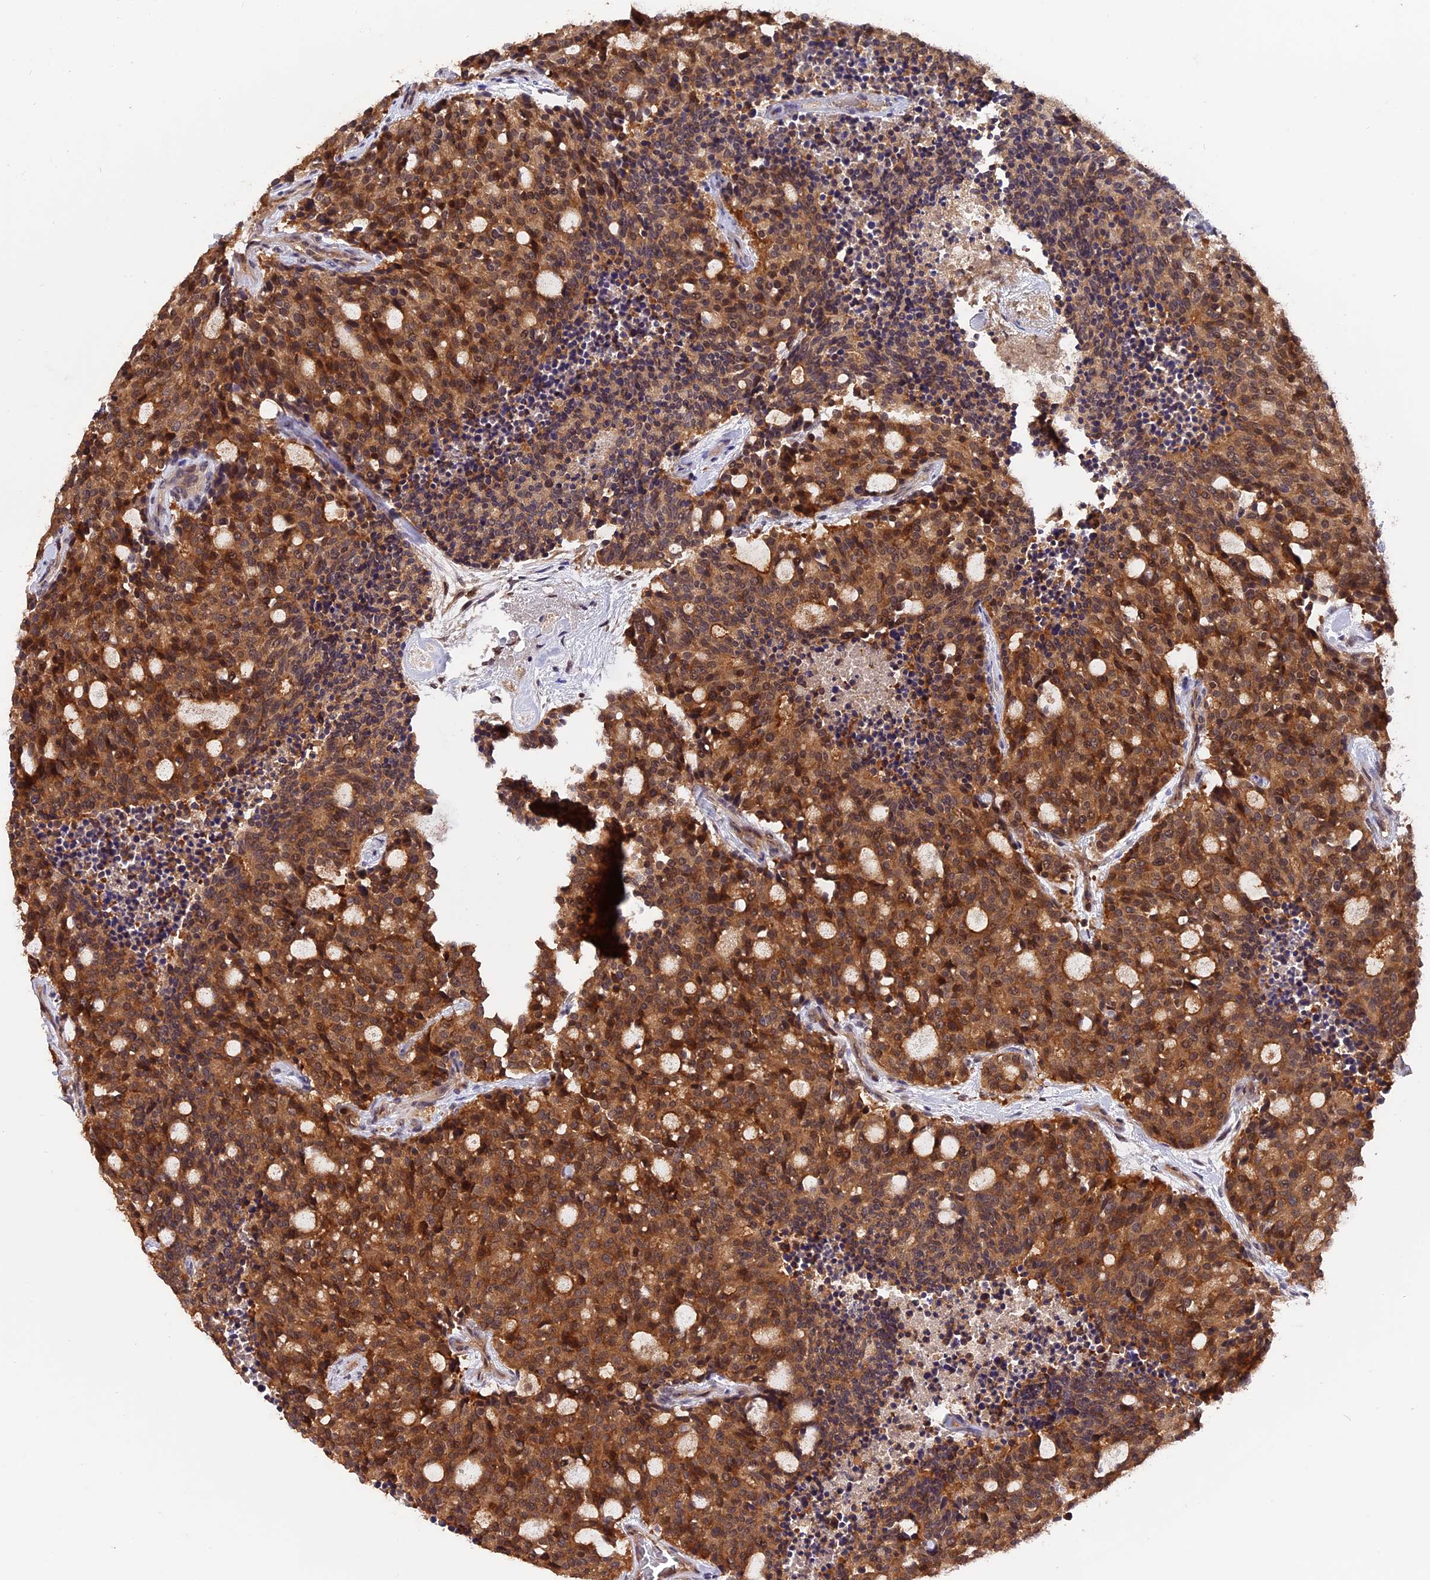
{"staining": {"intensity": "strong", "quantity": ">75%", "location": "cytoplasmic/membranous"}, "tissue": "carcinoid", "cell_type": "Tumor cells", "image_type": "cancer", "snomed": [{"axis": "morphology", "description": "Carcinoid, malignant, NOS"}, {"axis": "topography", "description": "Pancreas"}], "caption": "Tumor cells reveal strong cytoplasmic/membranous staining in about >75% of cells in carcinoid. (IHC, brightfield microscopy, high magnification).", "gene": "TRMT1", "patient": {"sex": "female", "age": 54}}